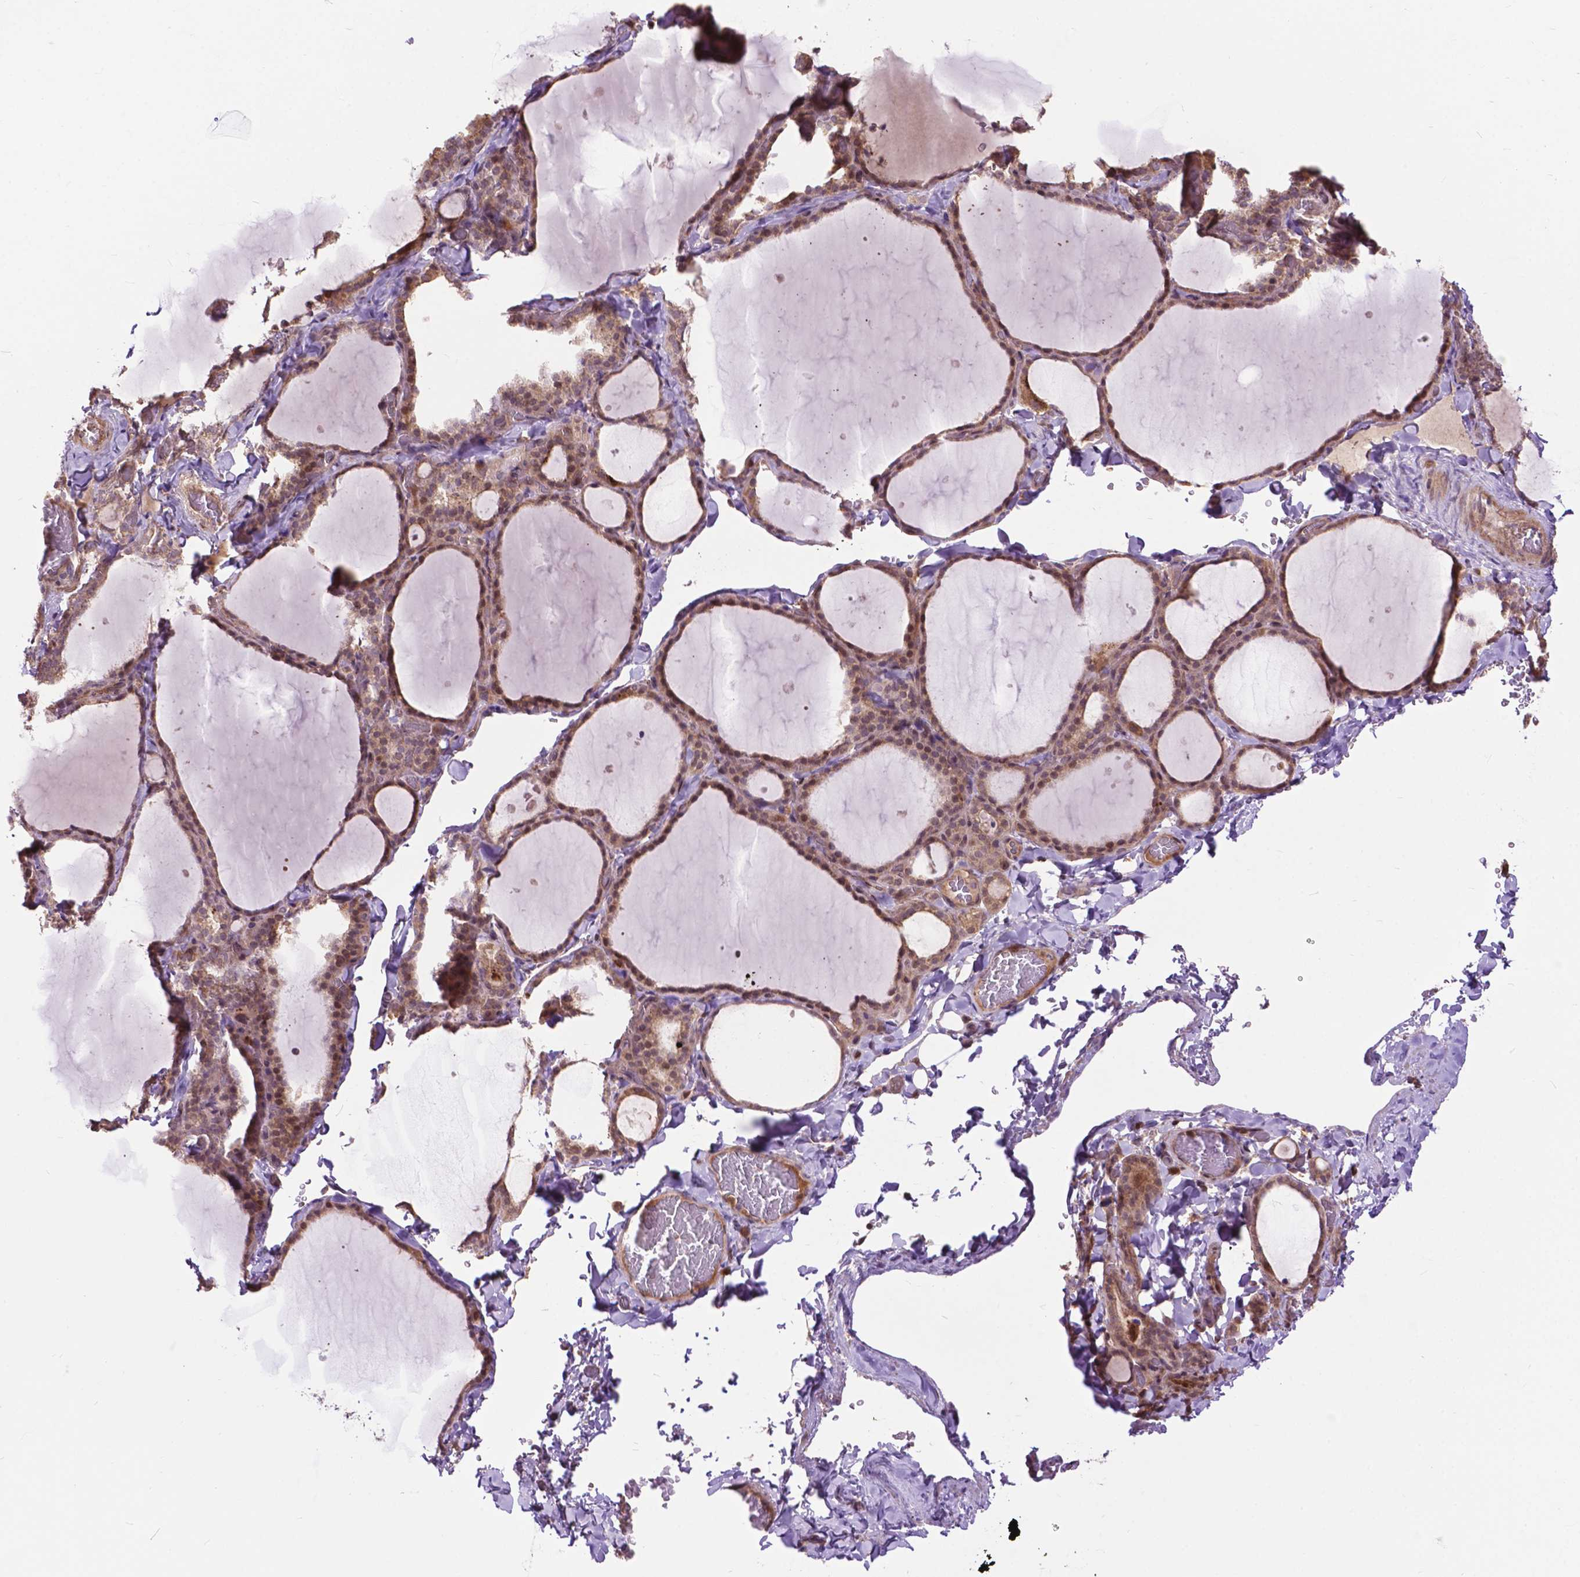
{"staining": {"intensity": "moderate", "quantity": ">75%", "location": "cytoplasmic/membranous"}, "tissue": "thyroid gland", "cell_type": "Glandular cells", "image_type": "normal", "snomed": [{"axis": "morphology", "description": "Normal tissue, NOS"}, {"axis": "topography", "description": "Thyroid gland"}], "caption": "A high-resolution micrograph shows IHC staining of unremarkable thyroid gland, which displays moderate cytoplasmic/membranous expression in about >75% of glandular cells.", "gene": "CHMP4A", "patient": {"sex": "female", "age": 22}}